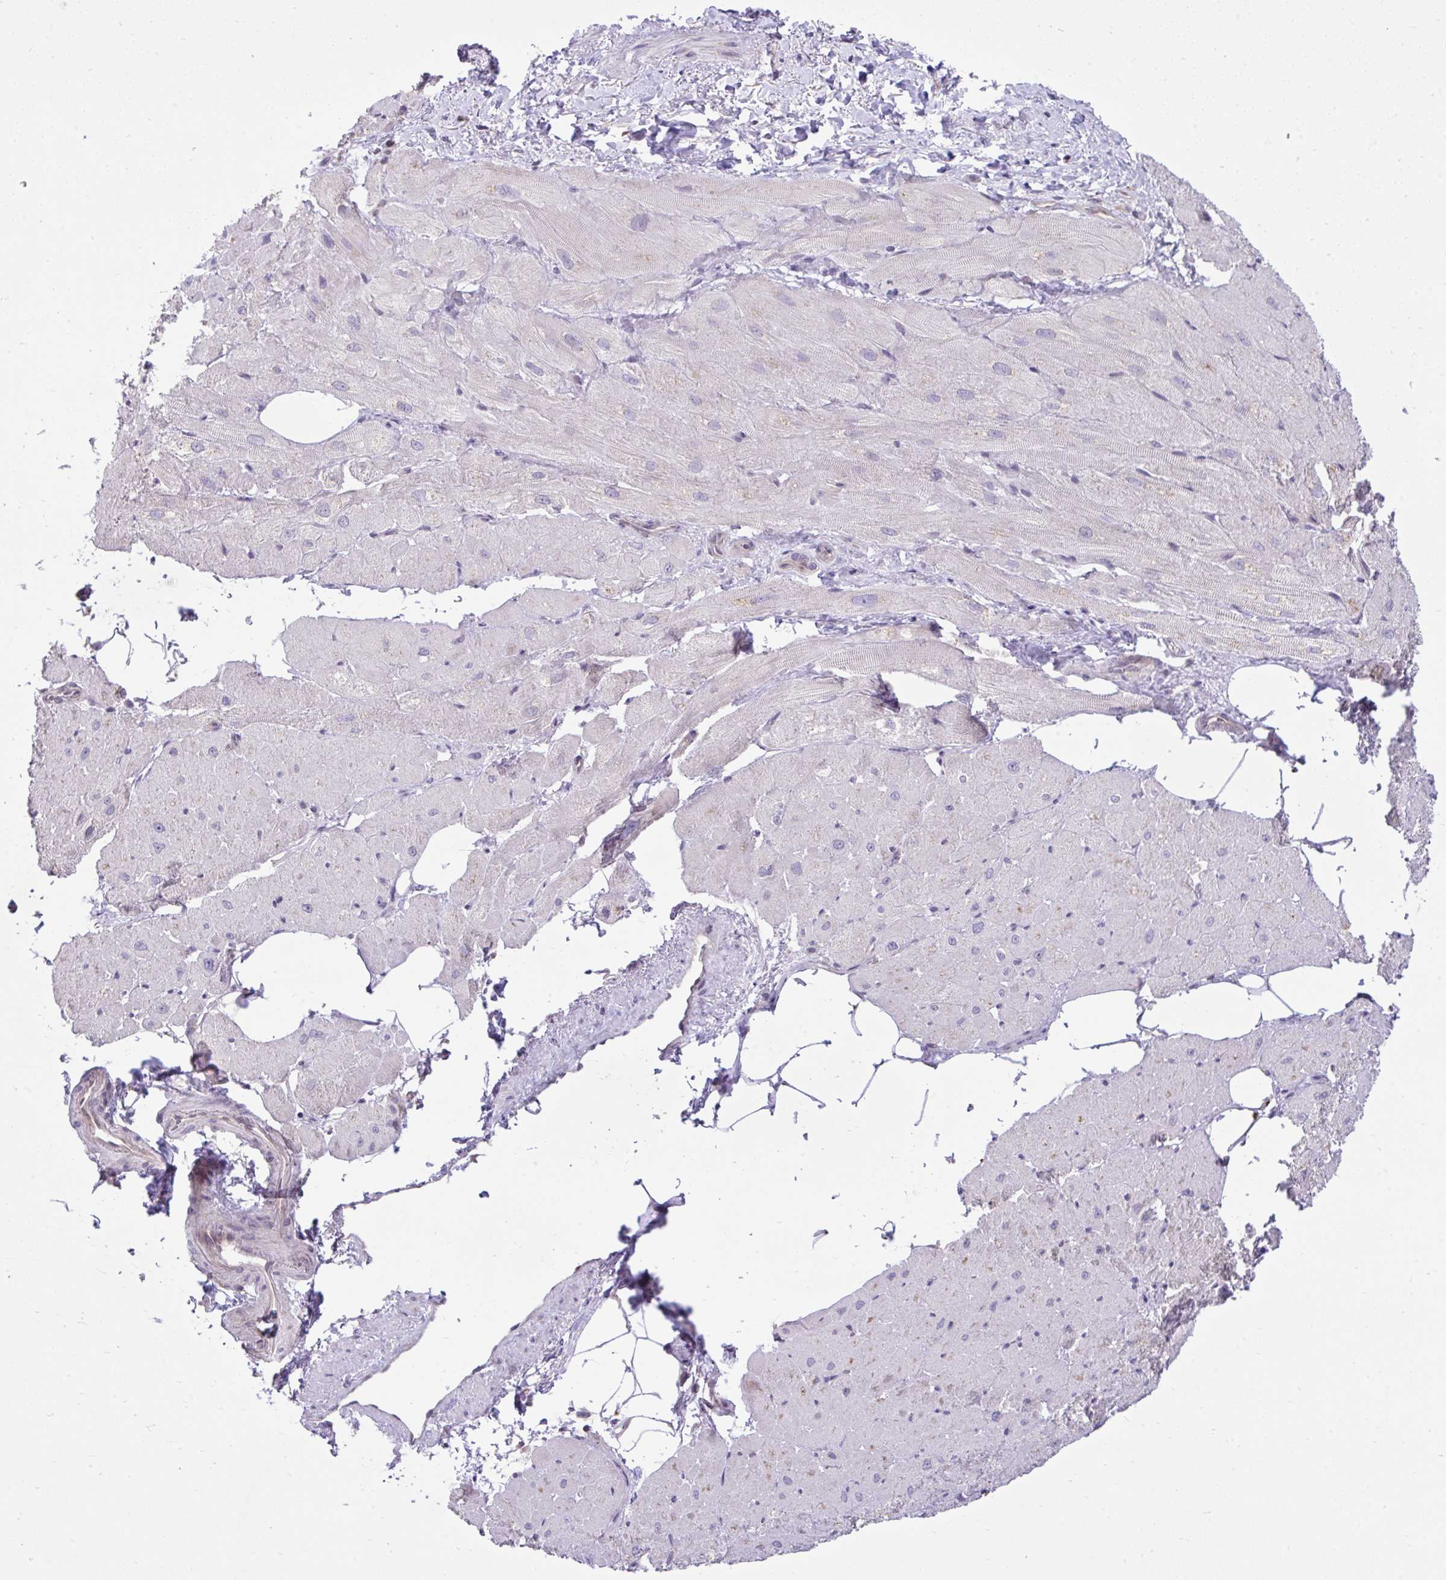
{"staining": {"intensity": "strong", "quantity": "25%-75%", "location": "cytoplasmic/membranous"}, "tissue": "heart muscle", "cell_type": "Cardiomyocytes", "image_type": "normal", "snomed": [{"axis": "morphology", "description": "Normal tissue, NOS"}, {"axis": "topography", "description": "Heart"}], "caption": "This micrograph shows IHC staining of benign heart muscle, with high strong cytoplasmic/membranous expression in approximately 25%-75% of cardiomyocytes.", "gene": "CYP20A1", "patient": {"sex": "male", "age": 62}}